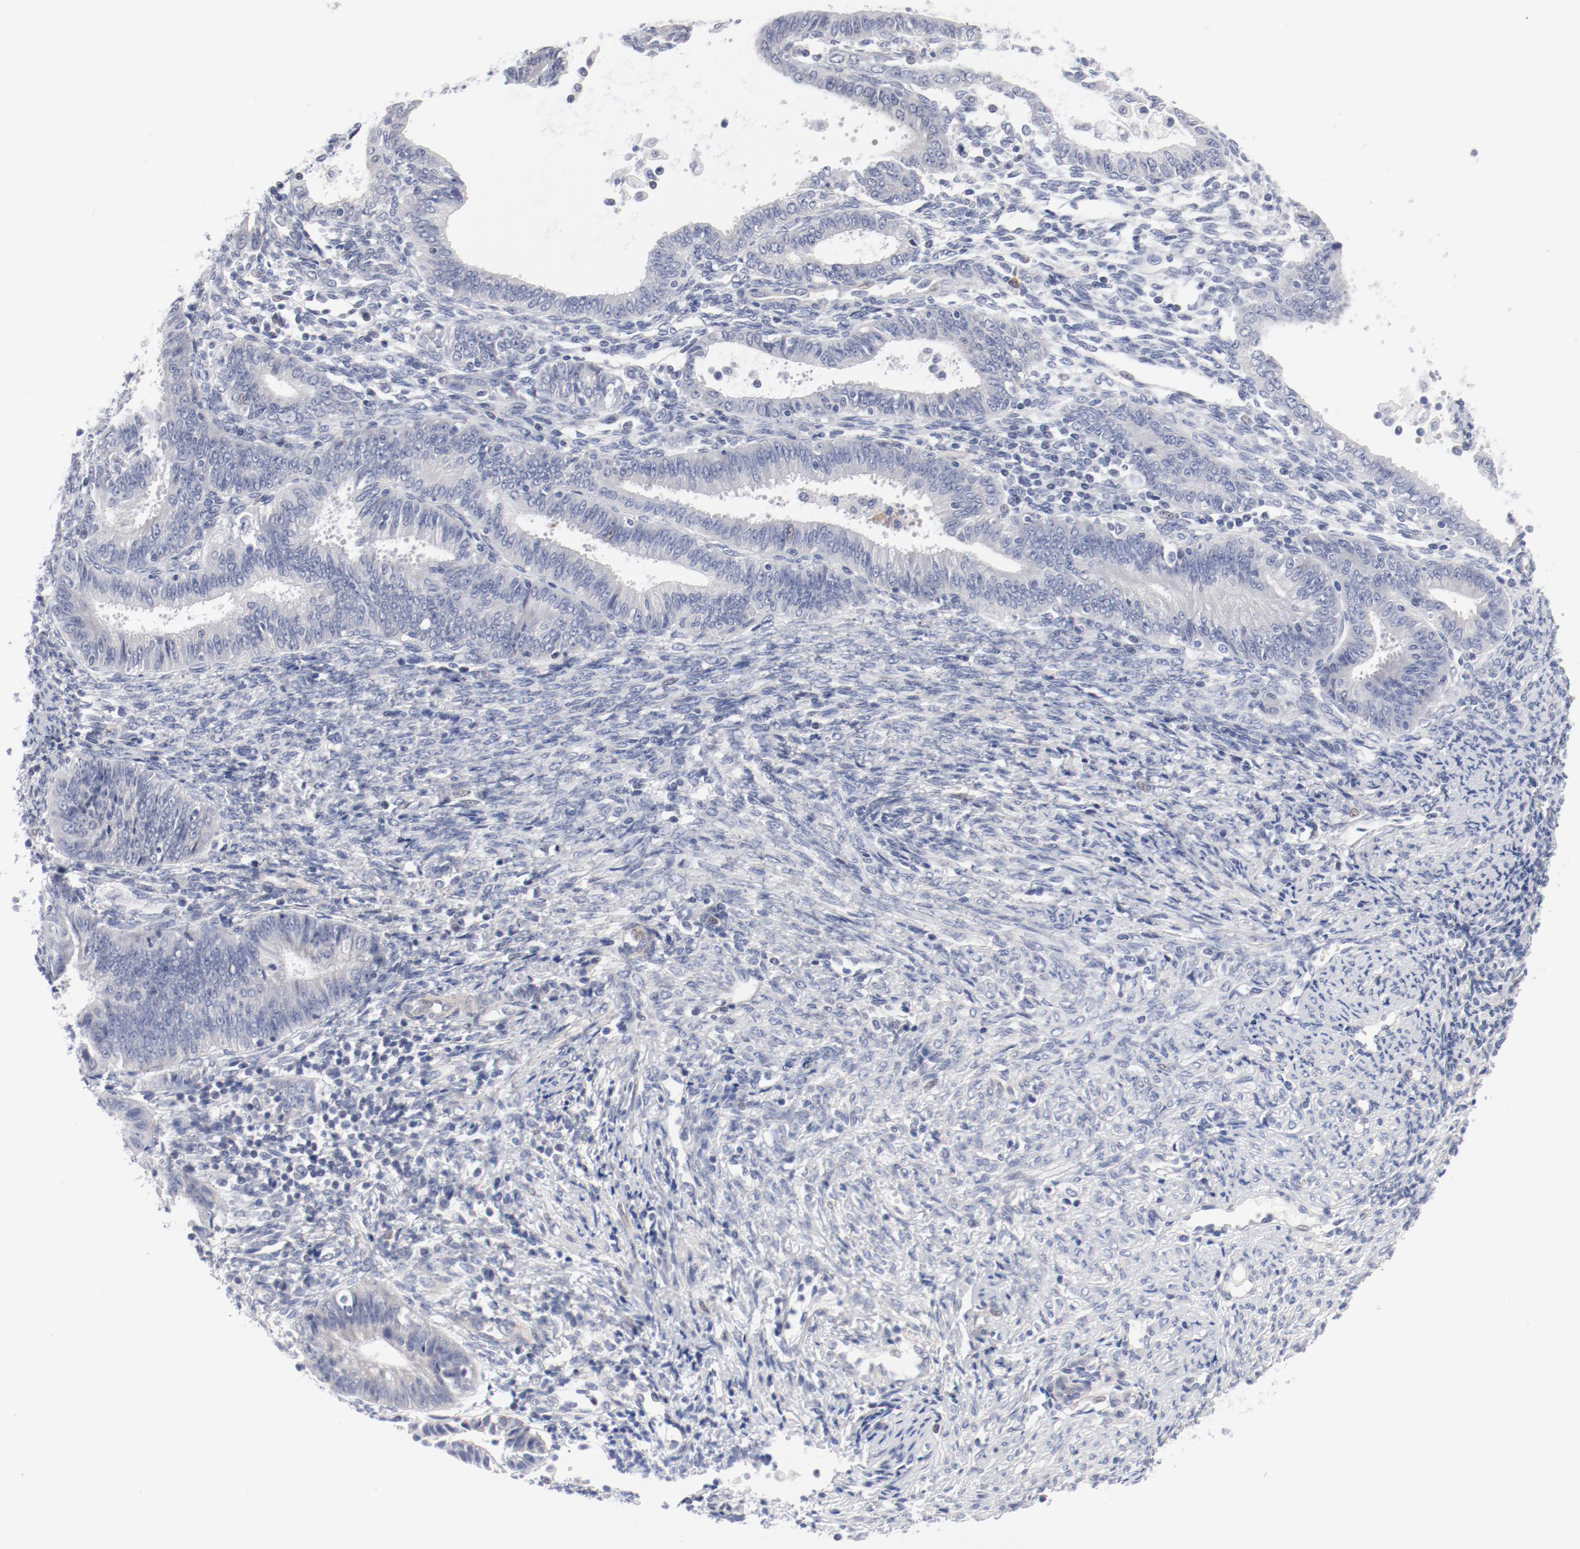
{"staining": {"intensity": "negative", "quantity": "none", "location": "none"}, "tissue": "endometrial cancer", "cell_type": "Tumor cells", "image_type": "cancer", "snomed": [{"axis": "morphology", "description": "Adenocarcinoma, NOS"}, {"axis": "topography", "description": "Endometrium"}], "caption": "Tumor cells are negative for brown protein staining in endometrial adenocarcinoma.", "gene": "KCNK13", "patient": {"sex": "female", "age": 42}}